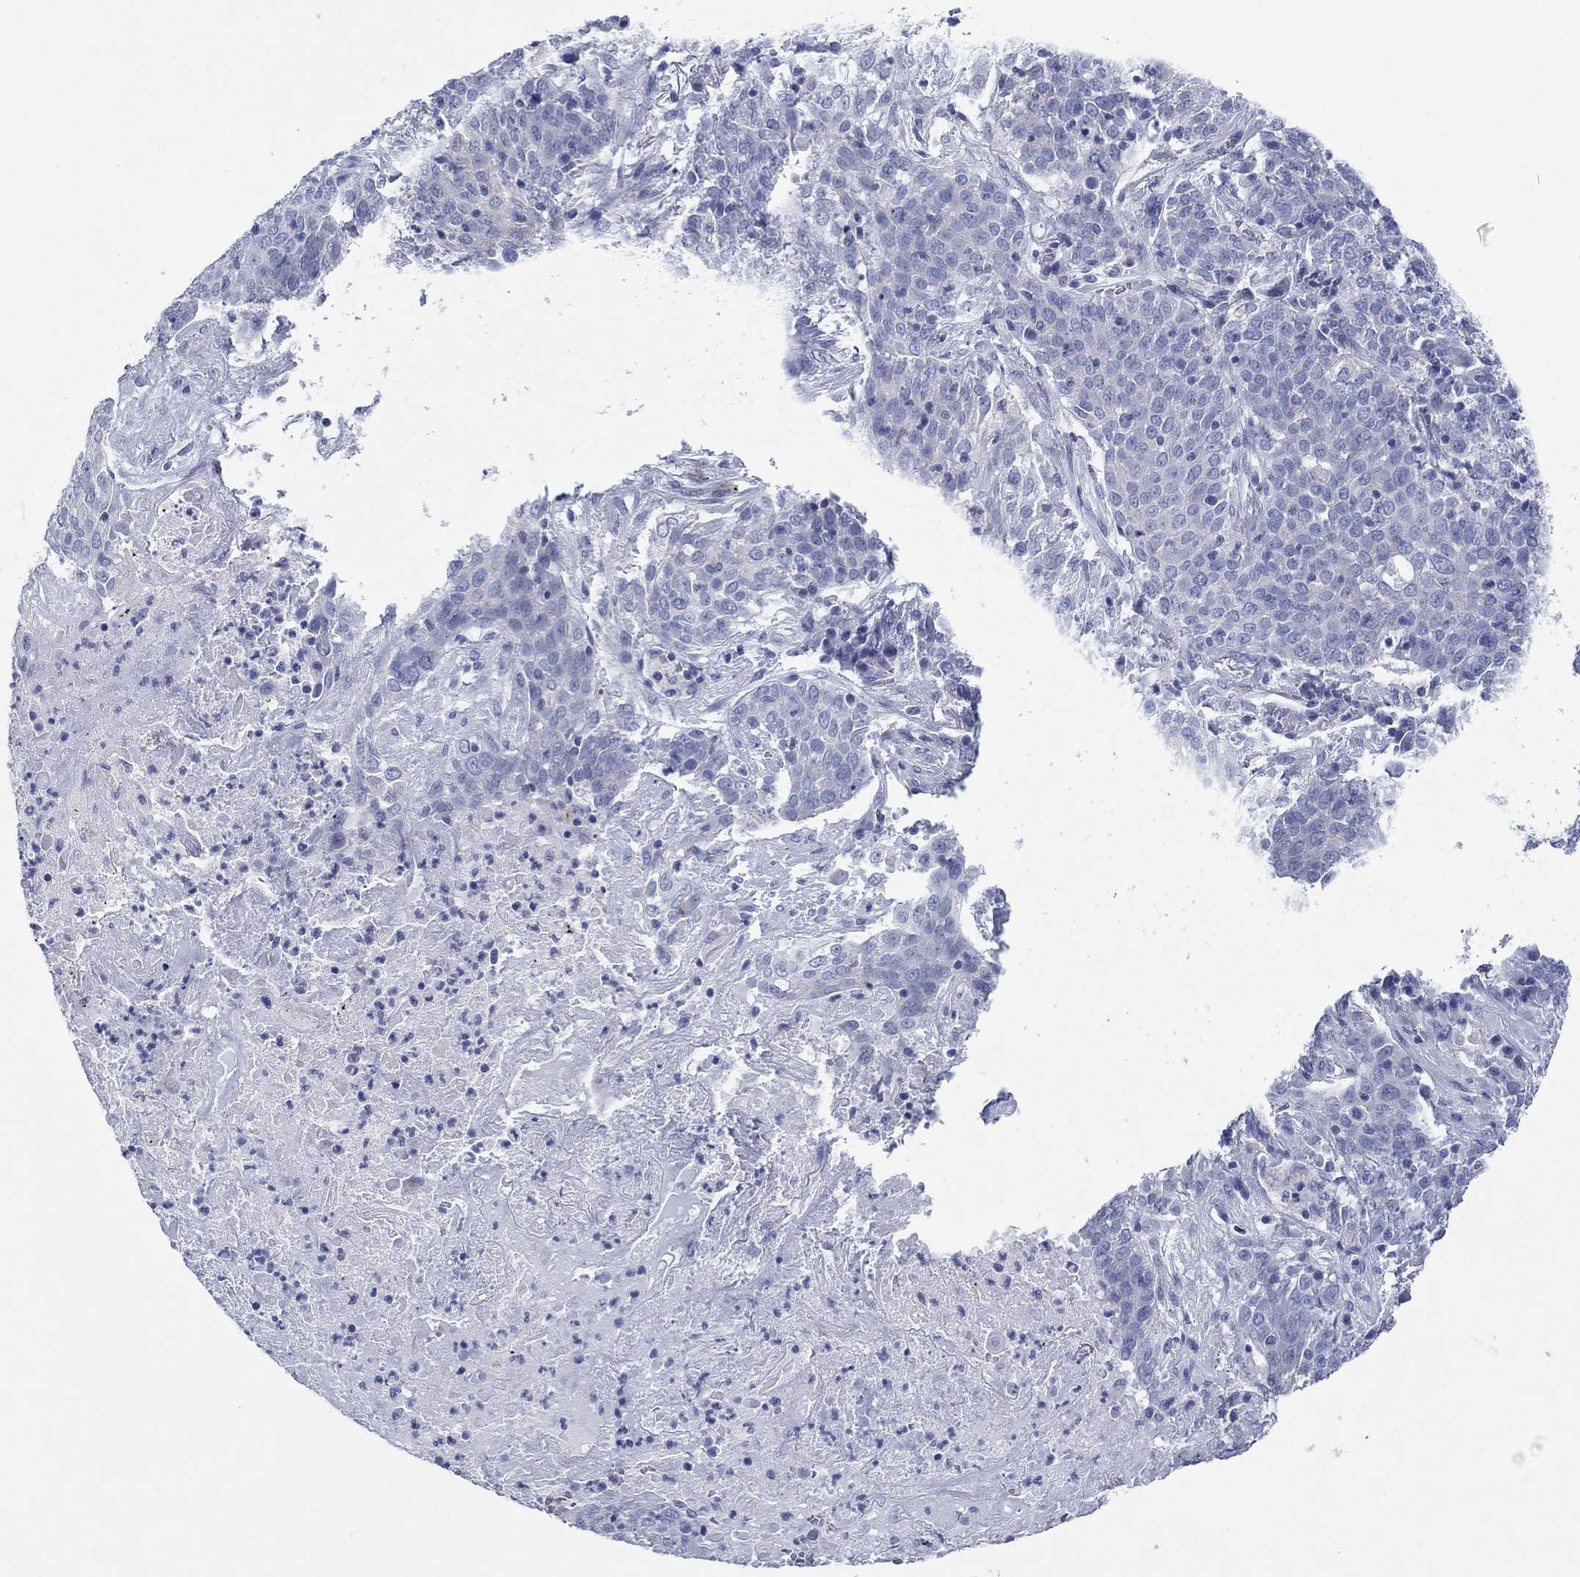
{"staining": {"intensity": "negative", "quantity": "none", "location": "none"}, "tissue": "lung cancer", "cell_type": "Tumor cells", "image_type": "cancer", "snomed": [{"axis": "morphology", "description": "Squamous cell carcinoma, NOS"}, {"axis": "topography", "description": "Lung"}], "caption": "Human lung cancer (squamous cell carcinoma) stained for a protein using IHC exhibits no expression in tumor cells.", "gene": "HCRT", "patient": {"sex": "male", "age": 82}}